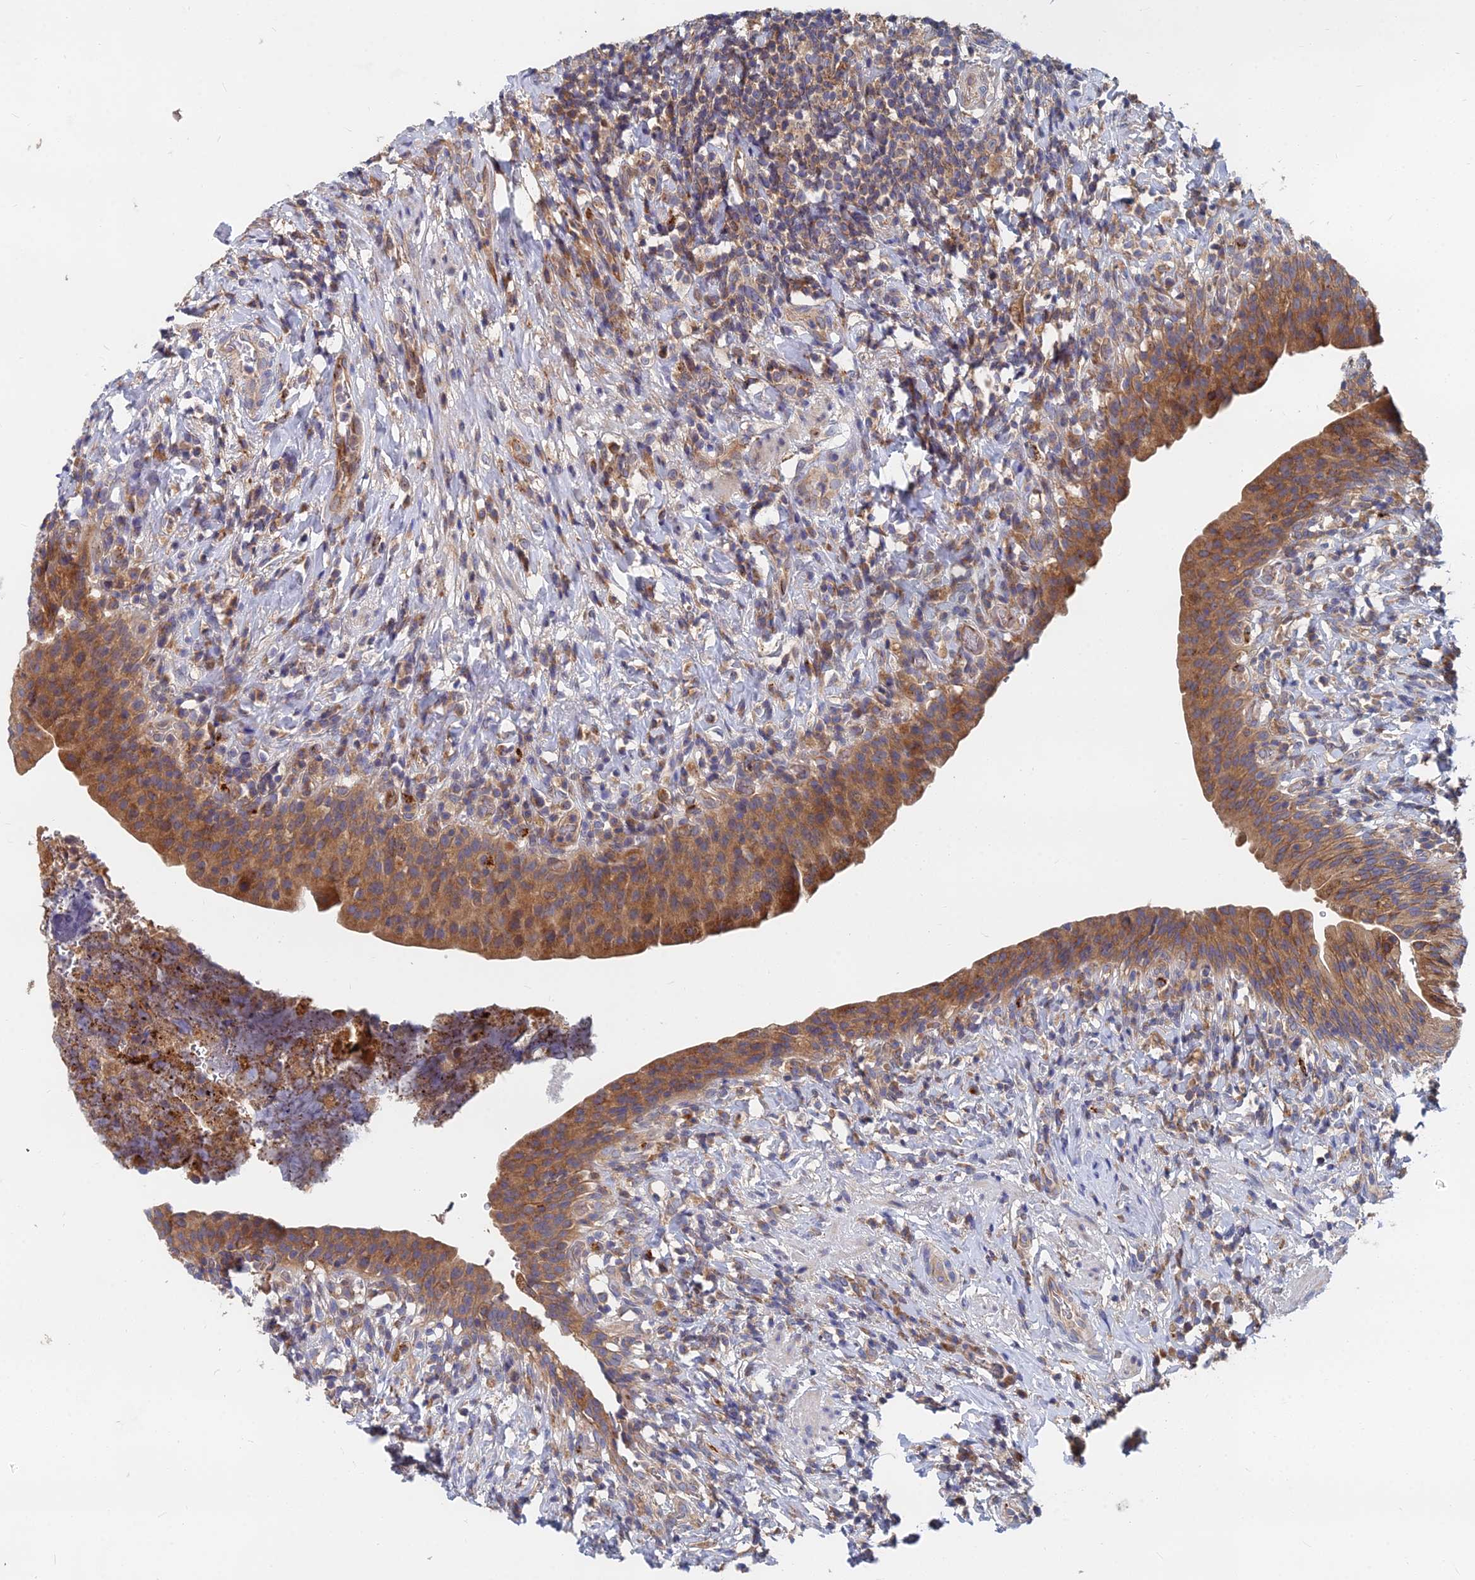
{"staining": {"intensity": "moderate", "quantity": ">75%", "location": "cytoplasmic/membranous"}, "tissue": "urinary bladder", "cell_type": "Urothelial cells", "image_type": "normal", "snomed": [{"axis": "morphology", "description": "Normal tissue, NOS"}, {"axis": "morphology", "description": "Inflammation, NOS"}, {"axis": "topography", "description": "Urinary bladder"}], "caption": "Immunohistochemistry (IHC) of unremarkable human urinary bladder demonstrates medium levels of moderate cytoplasmic/membranous positivity in about >75% of urothelial cells. The protein of interest is stained brown, and the nuclei are stained in blue (DAB IHC with brightfield microscopy, high magnification).", "gene": "CCZ1B", "patient": {"sex": "male", "age": 64}}